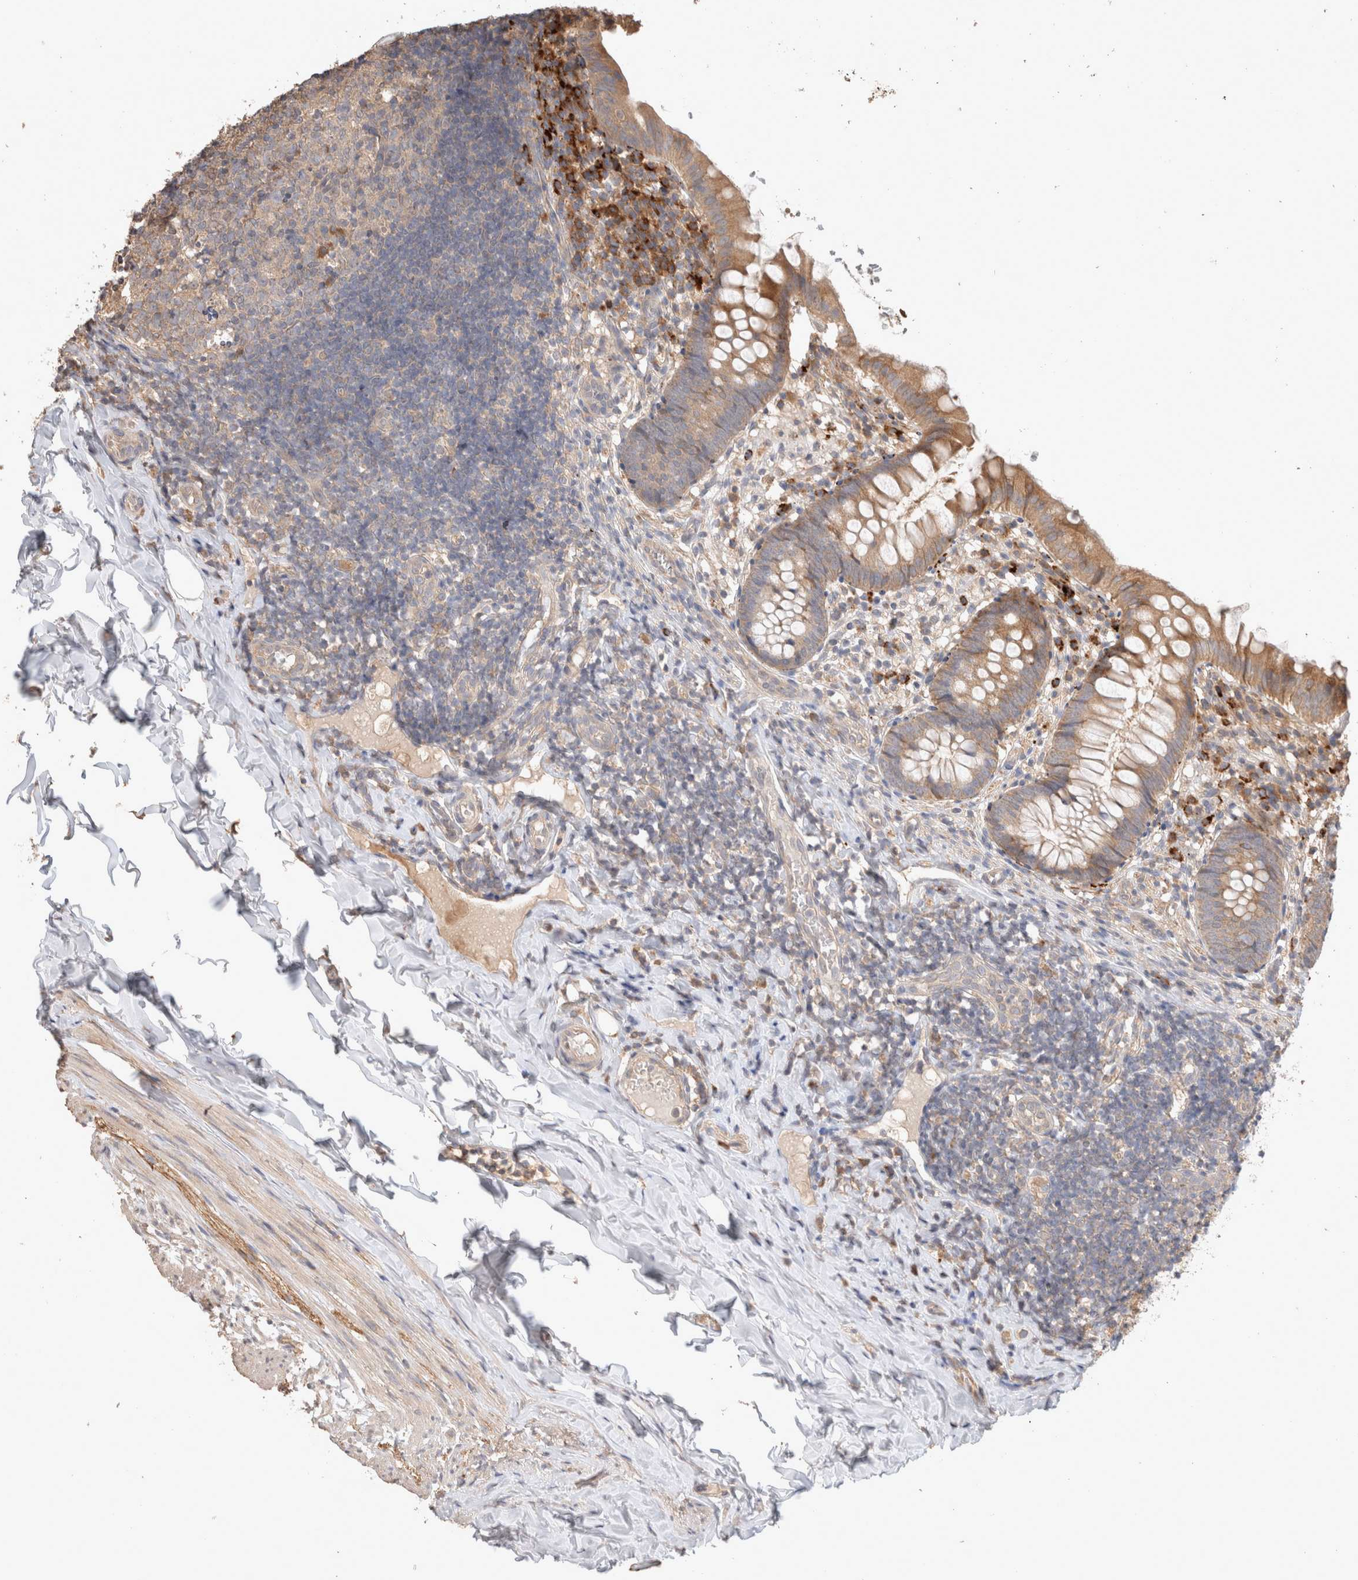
{"staining": {"intensity": "moderate", "quantity": "25%-75%", "location": "cytoplasmic/membranous"}, "tissue": "appendix", "cell_type": "Glandular cells", "image_type": "normal", "snomed": [{"axis": "morphology", "description": "Normal tissue, NOS"}, {"axis": "topography", "description": "Appendix"}], "caption": "IHC (DAB) staining of benign human appendix shows moderate cytoplasmic/membranous protein staining in about 25%-75% of glandular cells.", "gene": "HROB", "patient": {"sex": "male", "age": 8}}